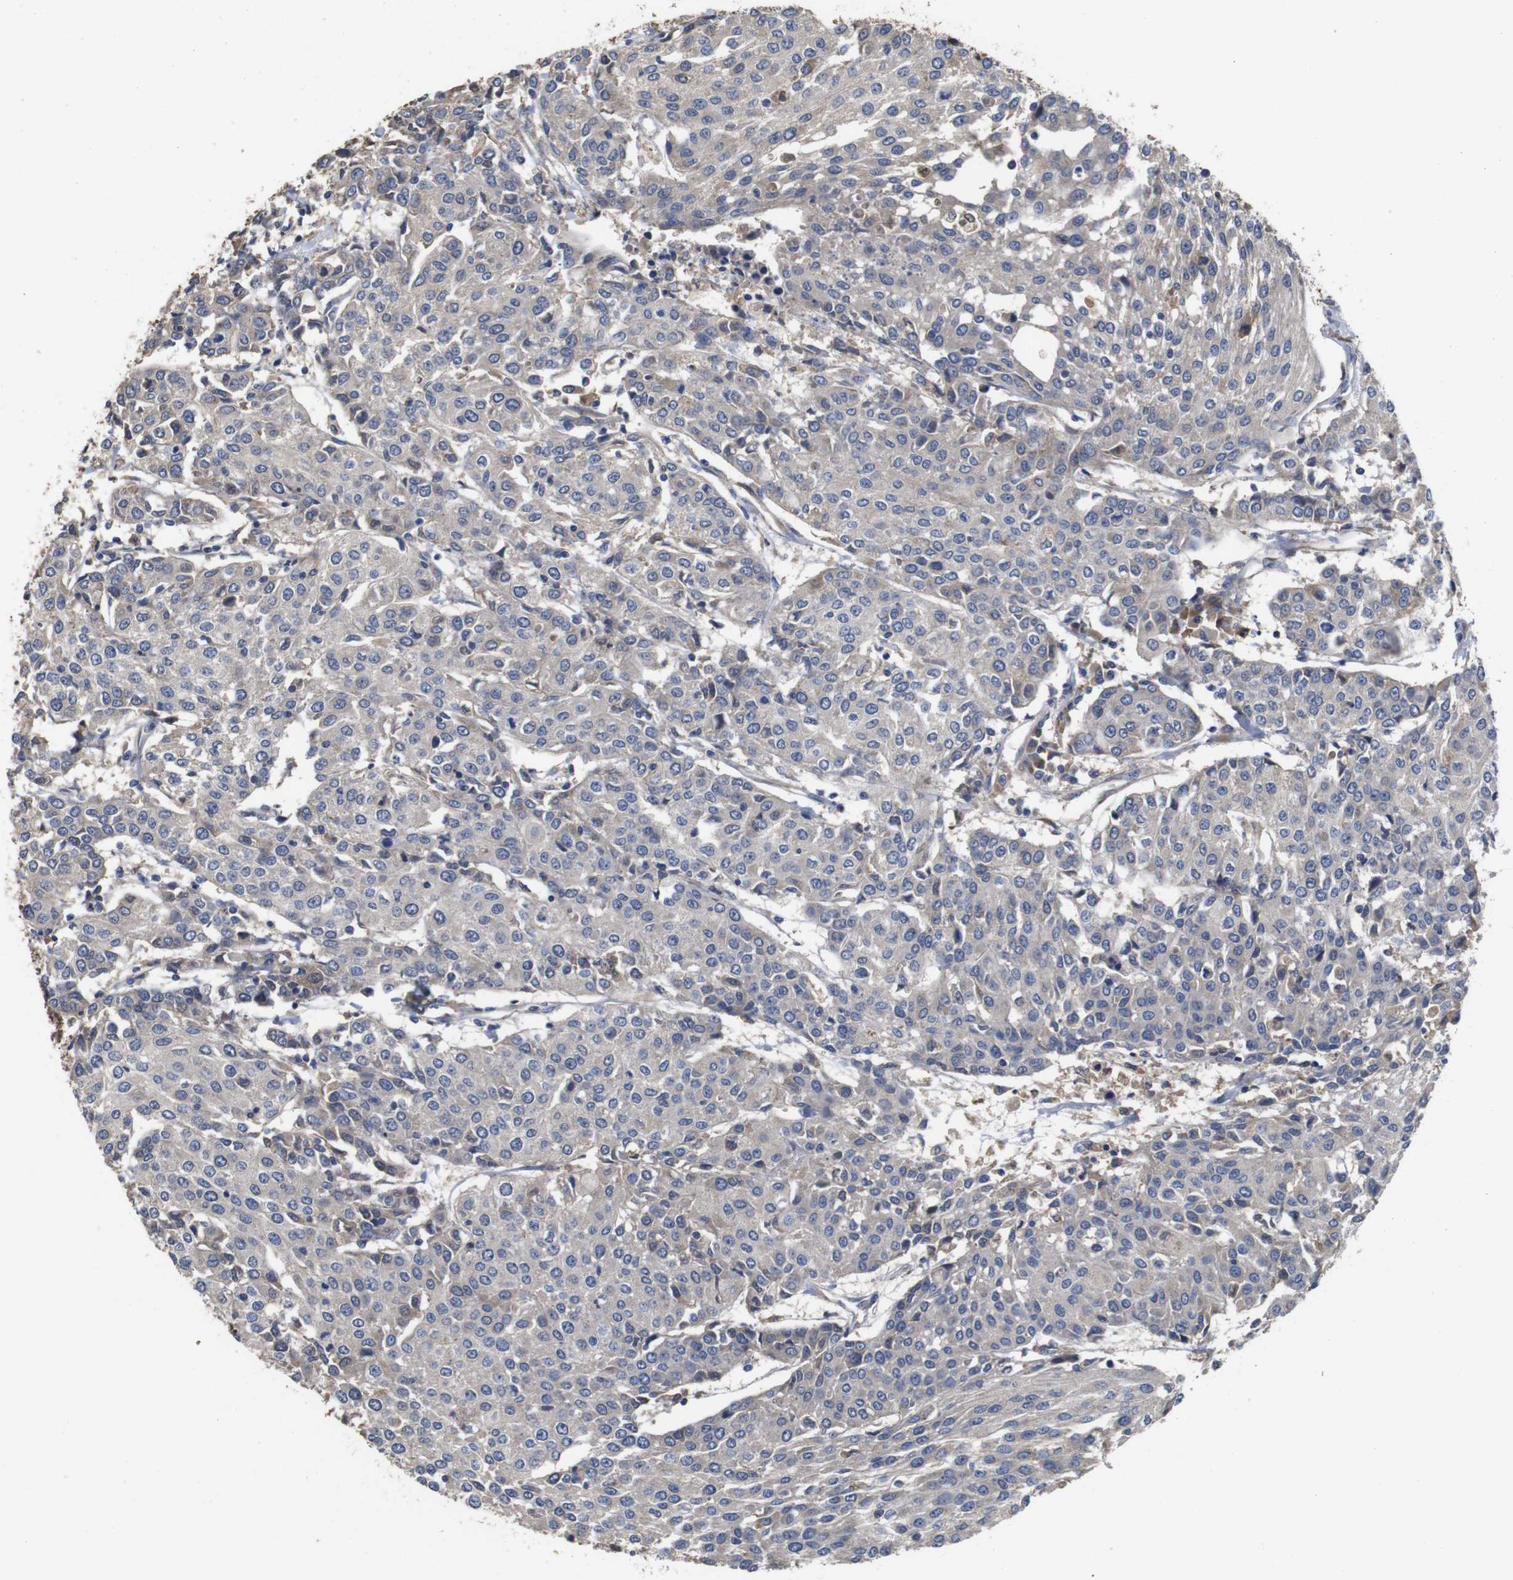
{"staining": {"intensity": "negative", "quantity": "none", "location": "none"}, "tissue": "urothelial cancer", "cell_type": "Tumor cells", "image_type": "cancer", "snomed": [{"axis": "morphology", "description": "Urothelial carcinoma, High grade"}, {"axis": "topography", "description": "Urinary bladder"}], "caption": "The micrograph demonstrates no significant staining in tumor cells of urothelial cancer.", "gene": "ARHGAP24", "patient": {"sex": "female", "age": 85}}